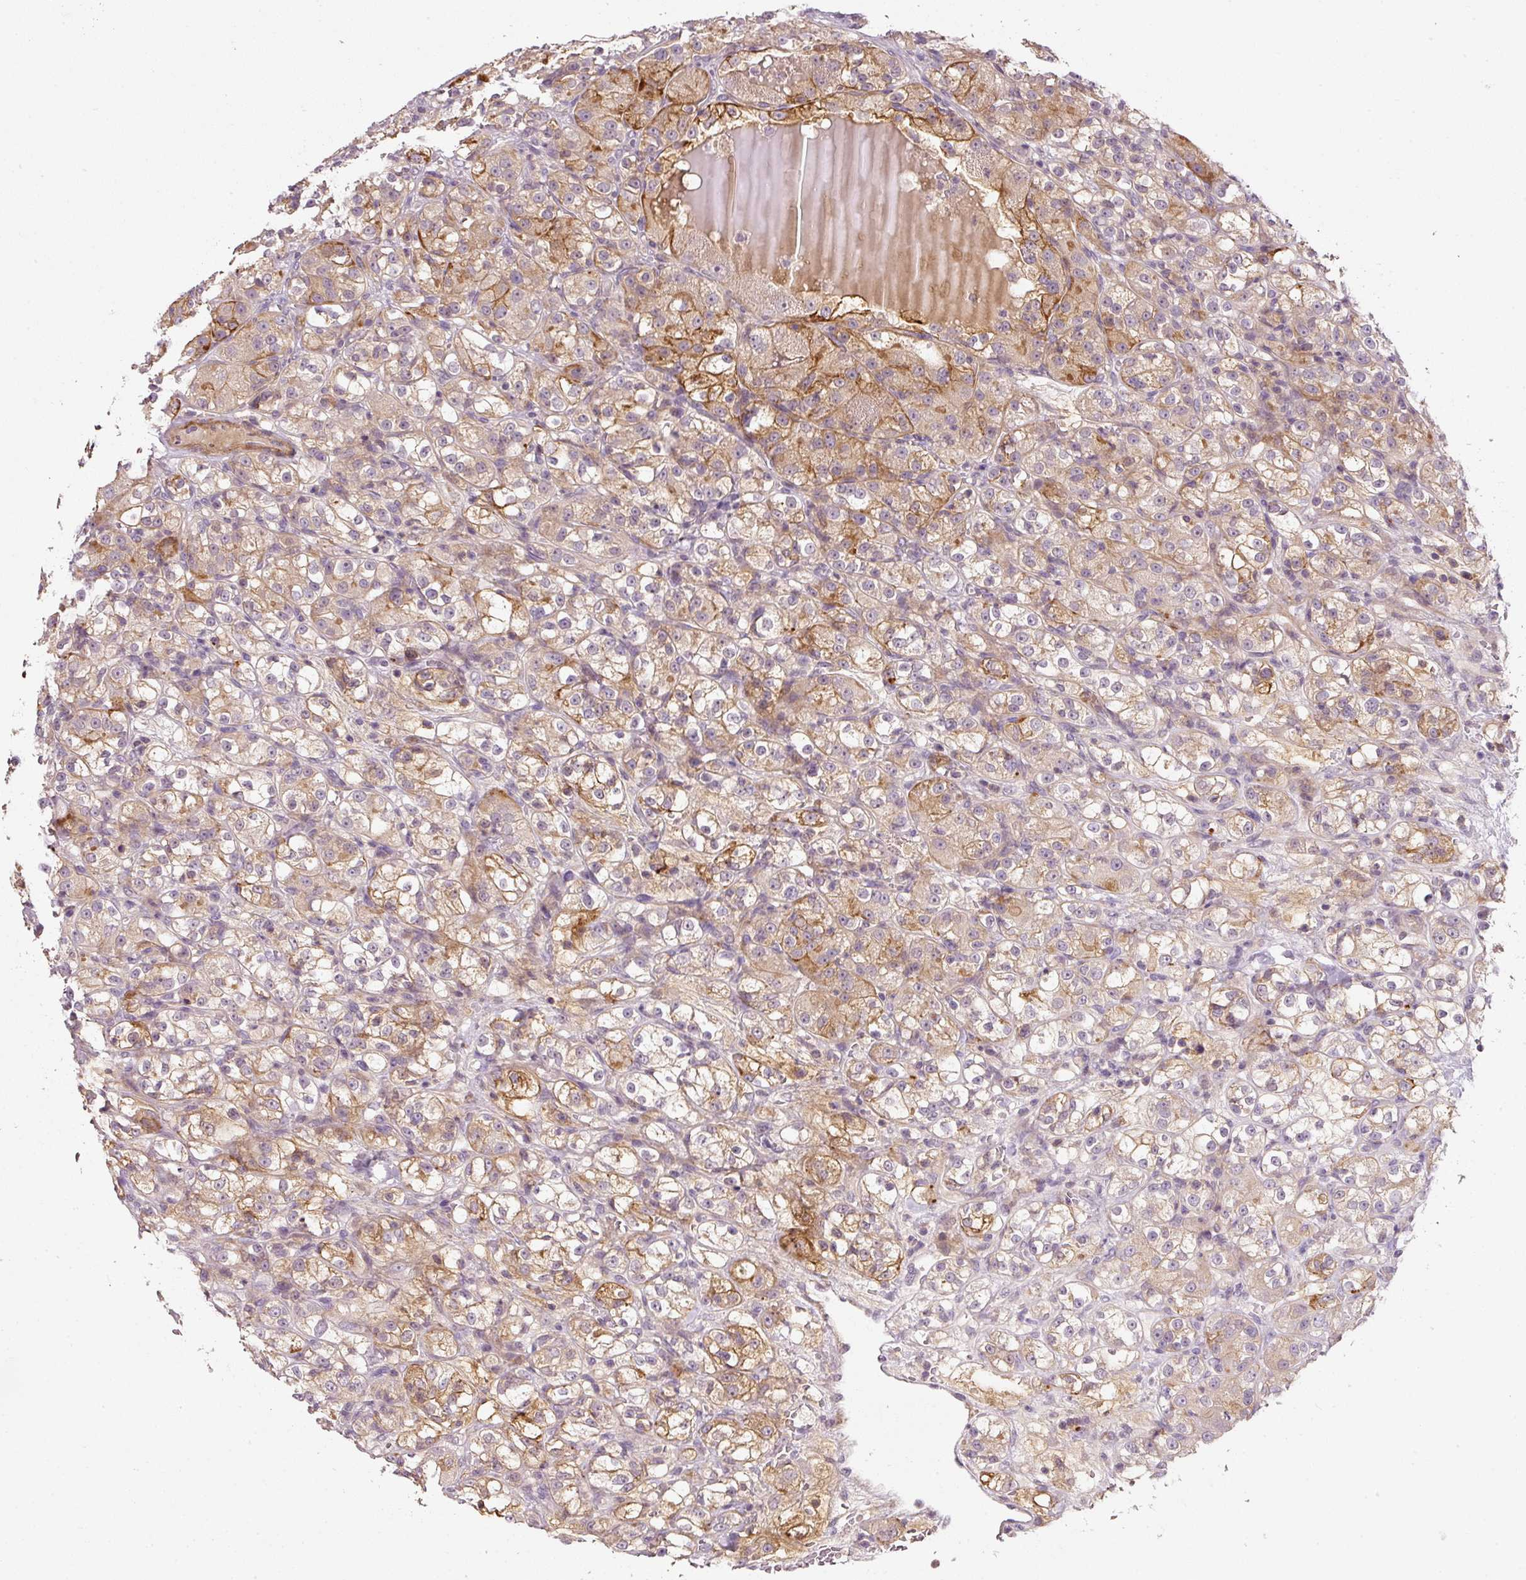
{"staining": {"intensity": "moderate", "quantity": "25%-75%", "location": "cytoplasmic/membranous"}, "tissue": "renal cancer", "cell_type": "Tumor cells", "image_type": "cancer", "snomed": [{"axis": "morphology", "description": "Normal tissue, NOS"}, {"axis": "morphology", "description": "Adenocarcinoma, NOS"}, {"axis": "topography", "description": "Kidney"}], "caption": "Immunohistochemistry (DAB) staining of renal cancer (adenocarcinoma) displays moderate cytoplasmic/membranous protein expression in about 25%-75% of tumor cells.", "gene": "TIRAP", "patient": {"sex": "male", "age": 61}}